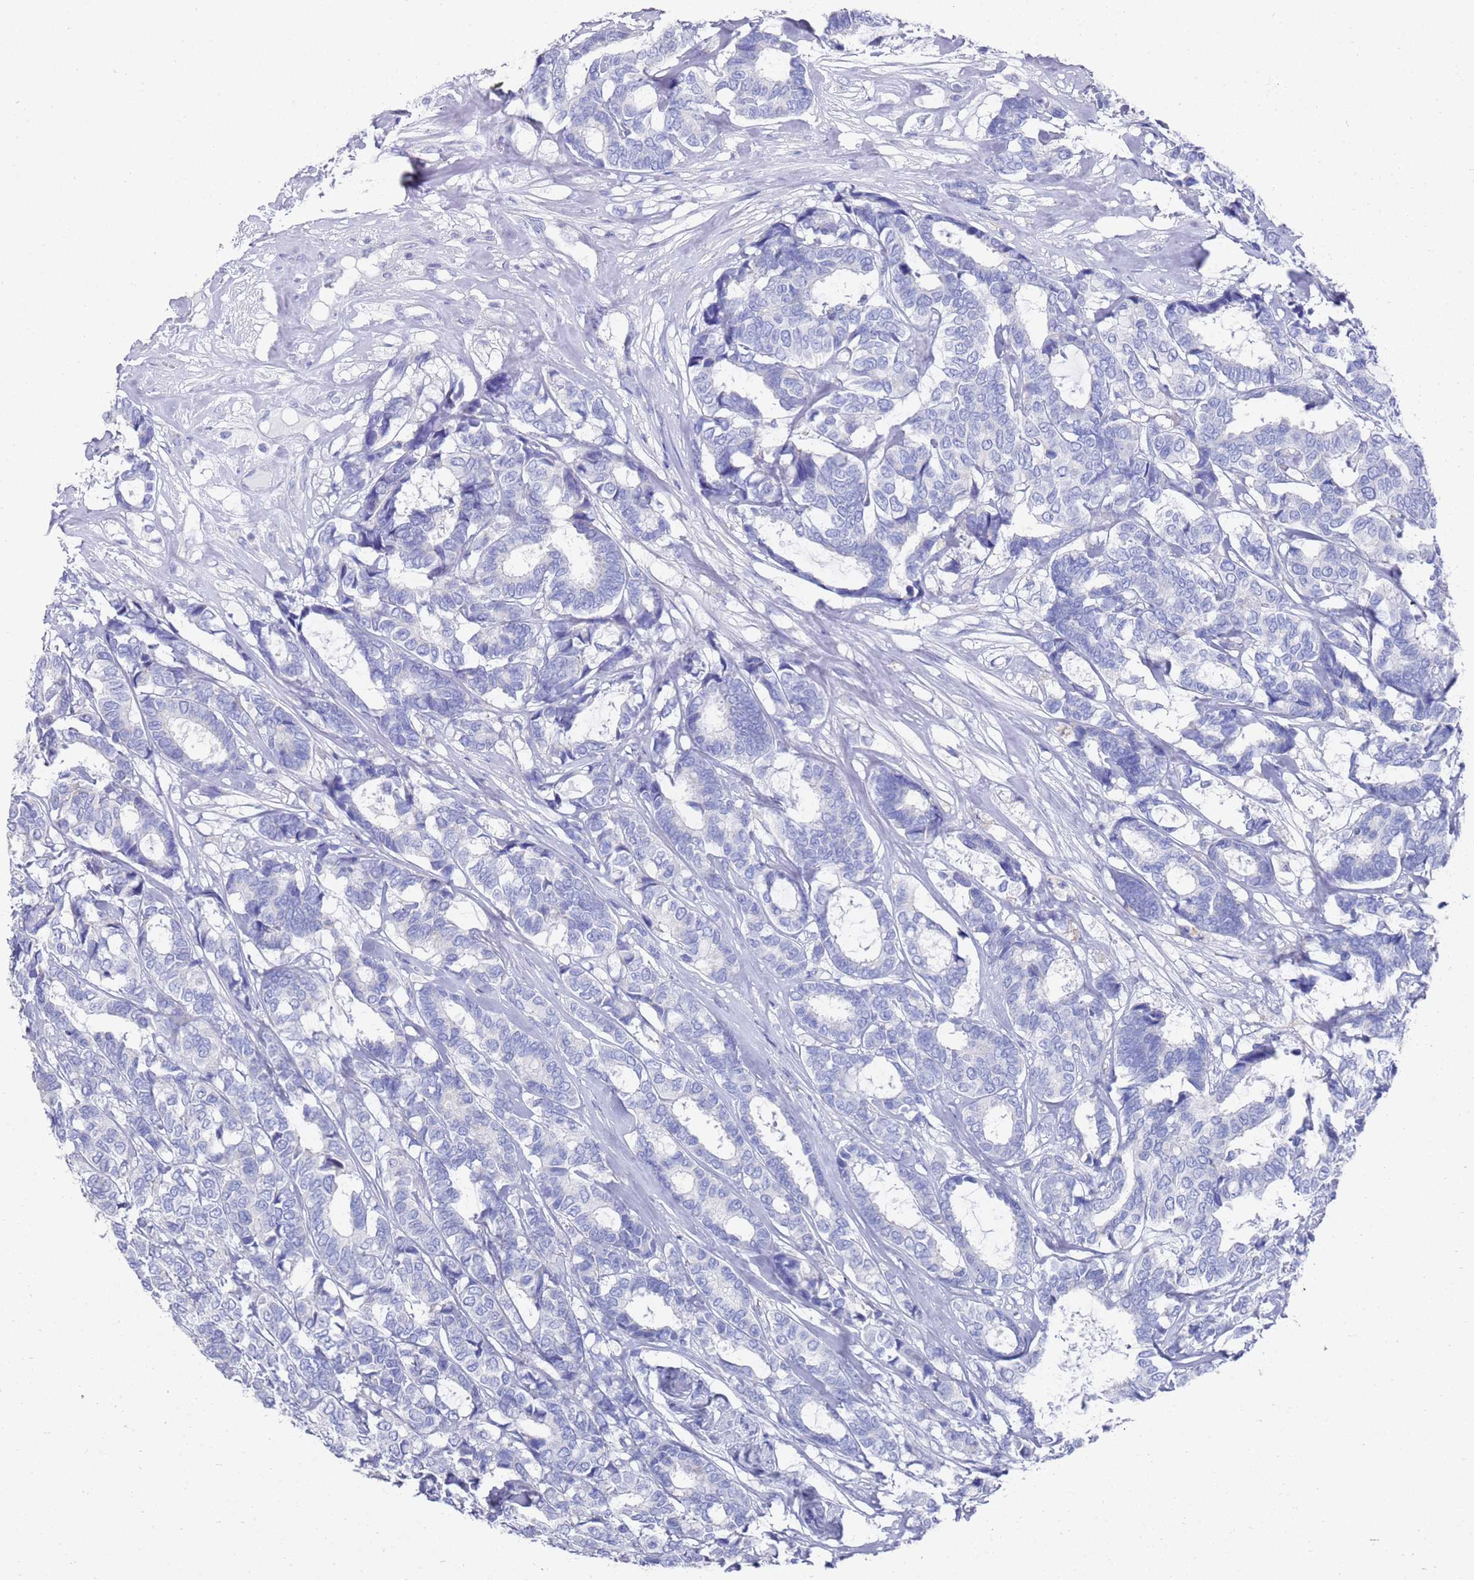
{"staining": {"intensity": "negative", "quantity": "none", "location": "none"}, "tissue": "breast cancer", "cell_type": "Tumor cells", "image_type": "cancer", "snomed": [{"axis": "morphology", "description": "Duct carcinoma"}, {"axis": "topography", "description": "Breast"}], "caption": "Invasive ductal carcinoma (breast) stained for a protein using immunohistochemistry exhibits no positivity tumor cells.", "gene": "SCAPER", "patient": {"sex": "female", "age": 87}}